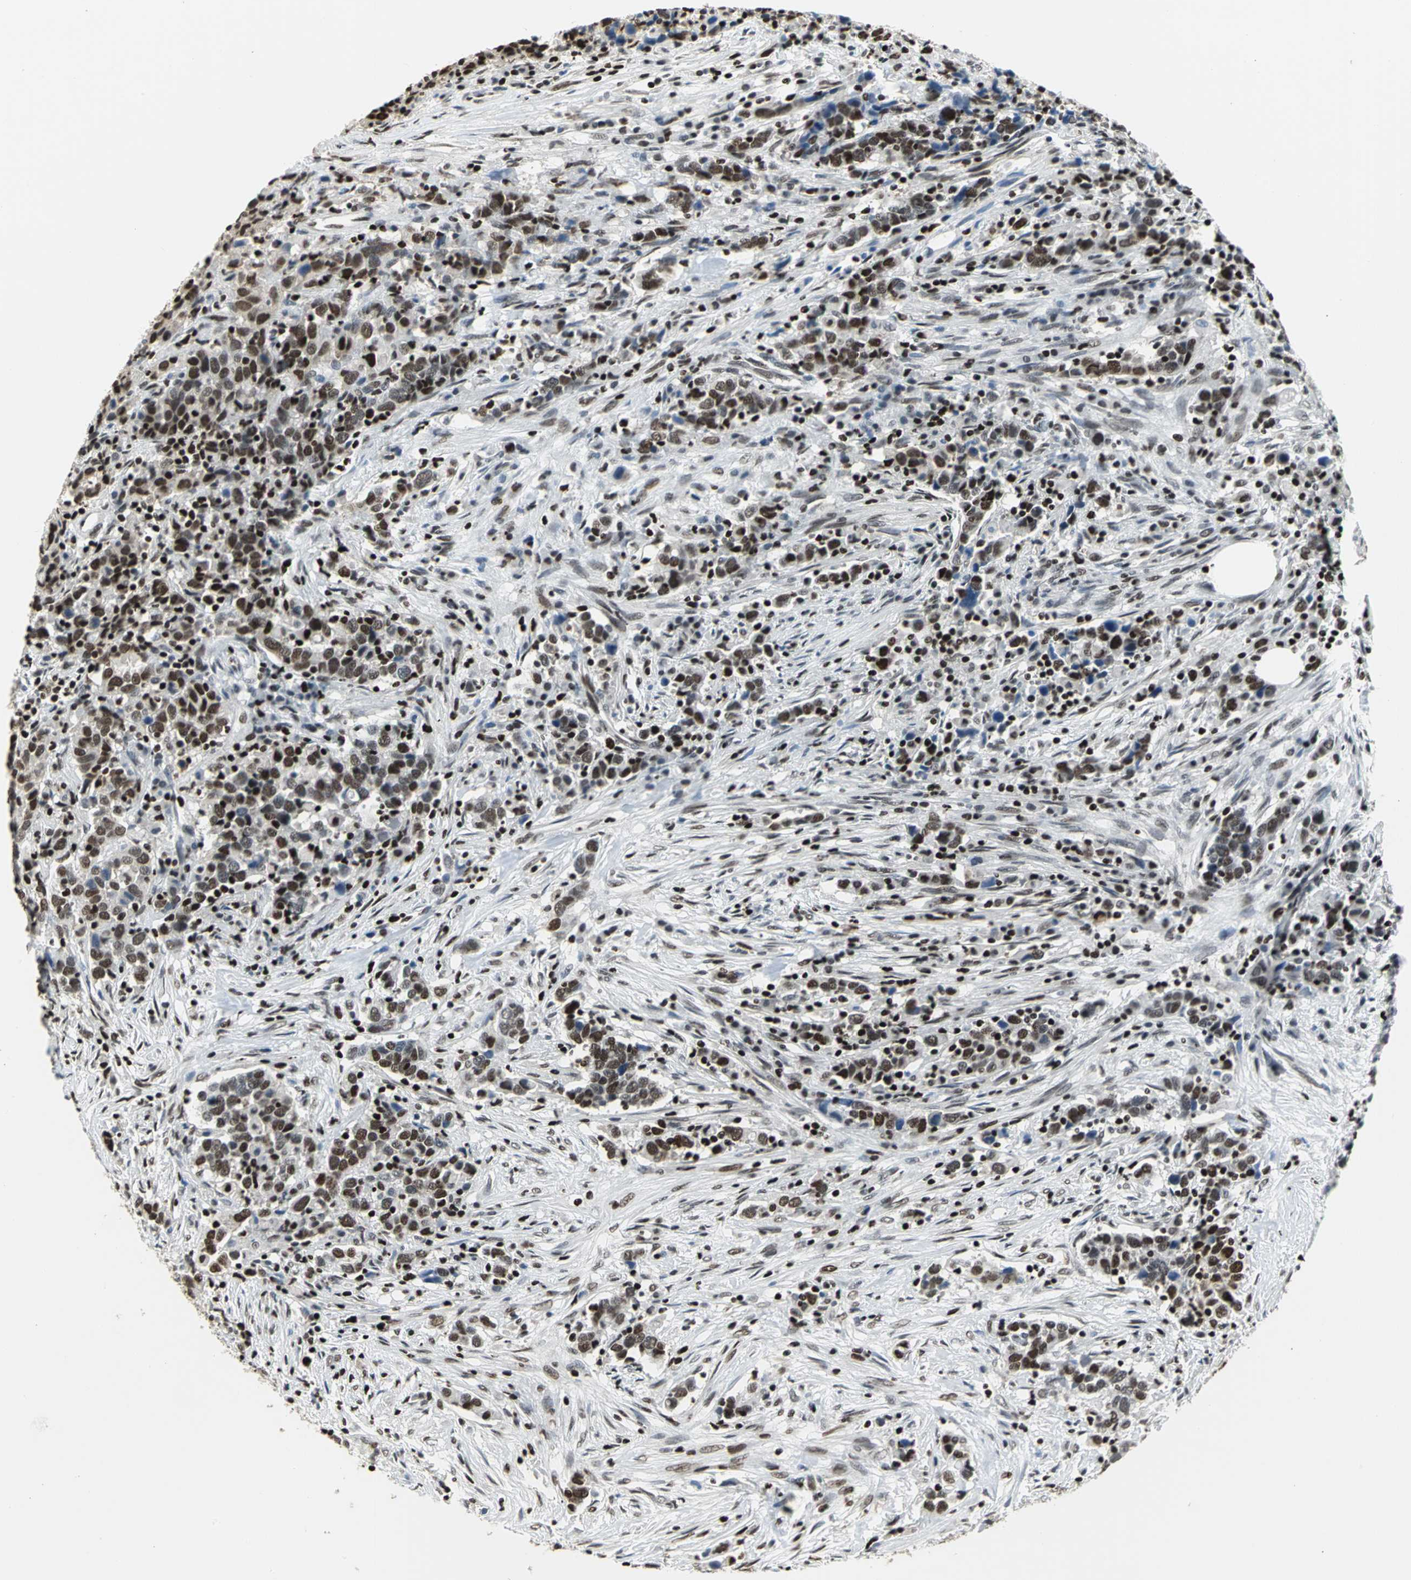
{"staining": {"intensity": "strong", "quantity": ">75%", "location": "nuclear"}, "tissue": "urothelial cancer", "cell_type": "Tumor cells", "image_type": "cancer", "snomed": [{"axis": "morphology", "description": "Urothelial carcinoma, High grade"}, {"axis": "topography", "description": "Urinary bladder"}], "caption": "Immunohistochemistry (IHC) (DAB) staining of urothelial cancer reveals strong nuclear protein expression in approximately >75% of tumor cells. (Brightfield microscopy of DAB IHC at high magnification).", "gene": "HNRNPD", "patient": {"sex": "male", "age": 61}}